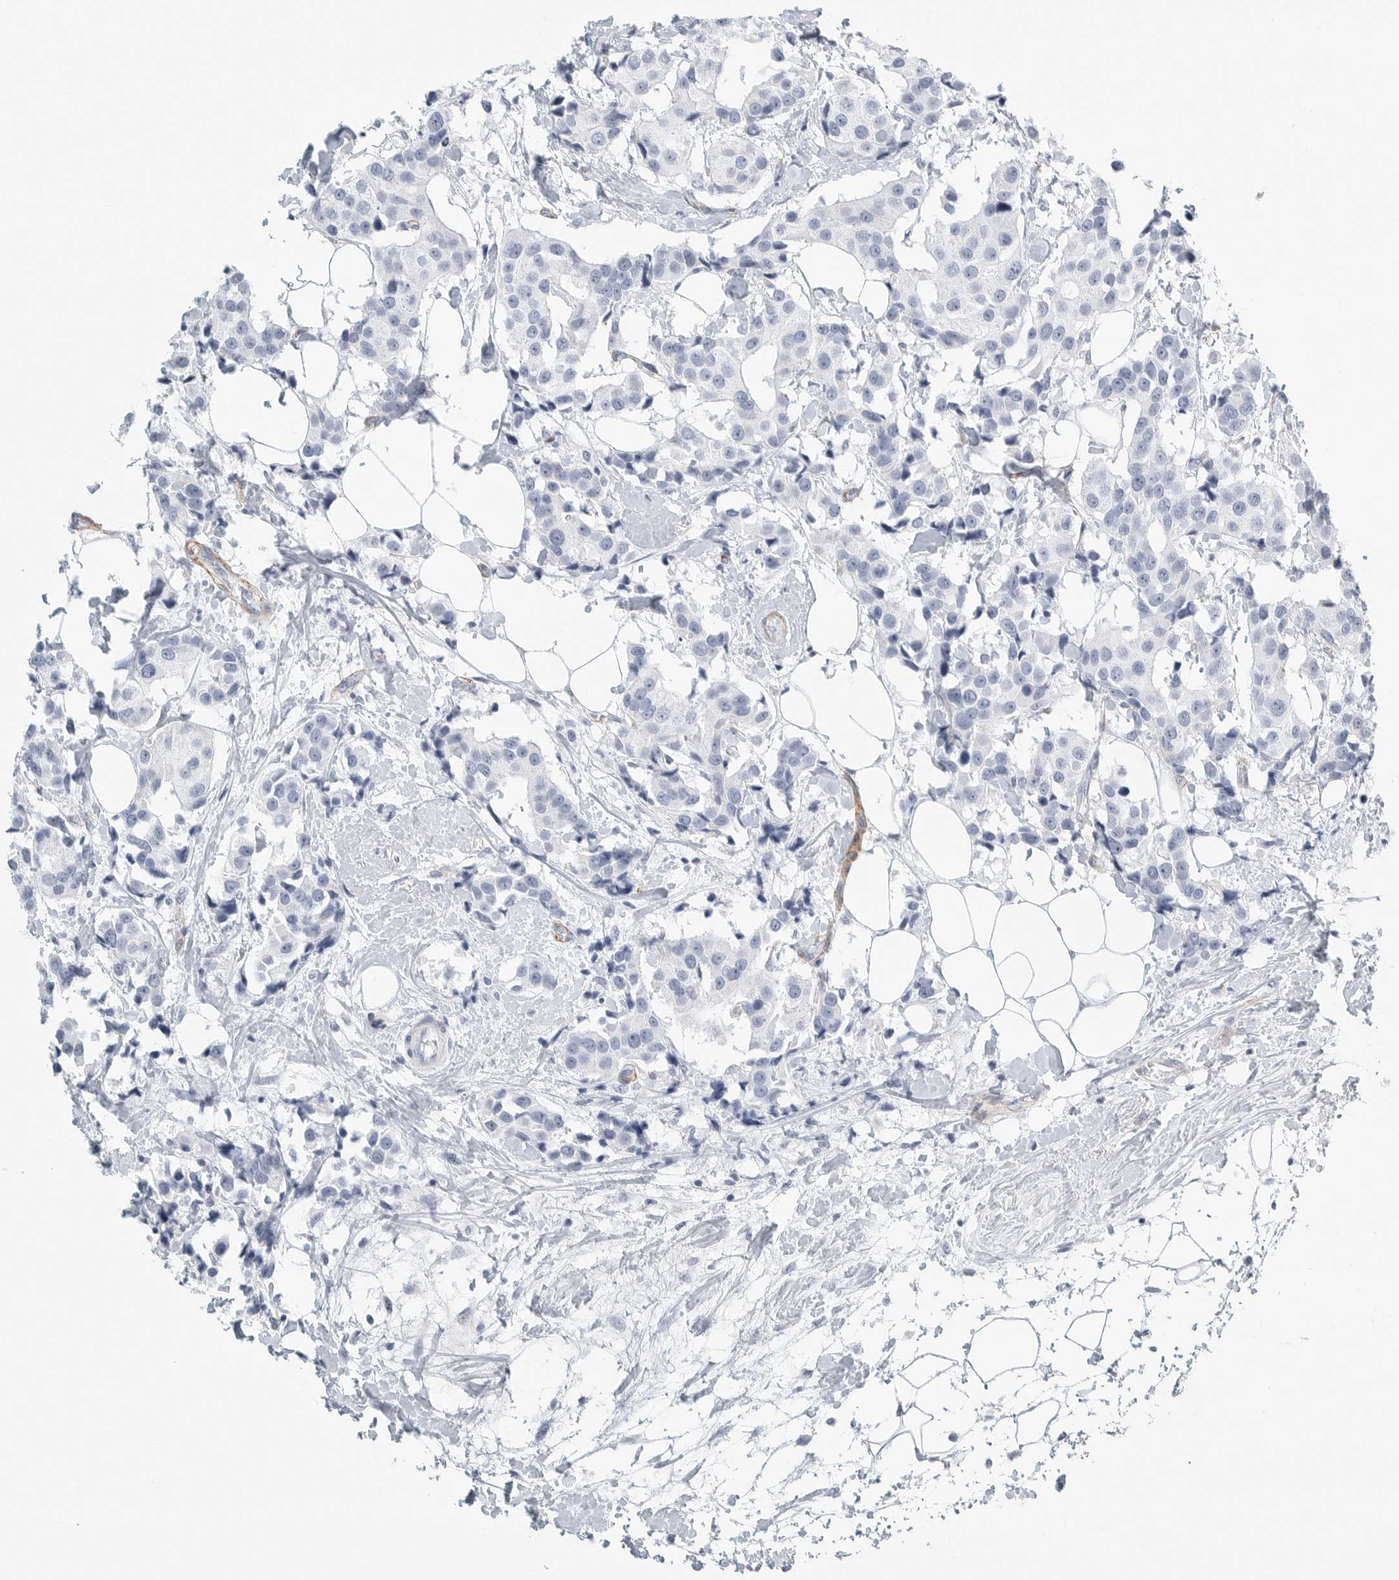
{"staining": {"intensity": "negative", "quantity": "none", "location": "none"}, "tissue": "breast cancer", "cell_type": "Tumor cells", "image_type": "cancer", "snomed": [{"axis": "morphology", "description": "Normal tissue, NOS"}, {"axis": "morphology", "description": "Duct carcinoma"}, {"axis": "topography", "description": "Breast"}], "caption": "An IHC histopathology image of breast cancer (infiltrating ductal carcinoma) is shown. There is no staining in tumor cells of breast cancer (infiltrating ductal carcinoma). Nuclei are stained in blue.", "gene": "TNR", "patient": {"sex": "female", "age": 39}}